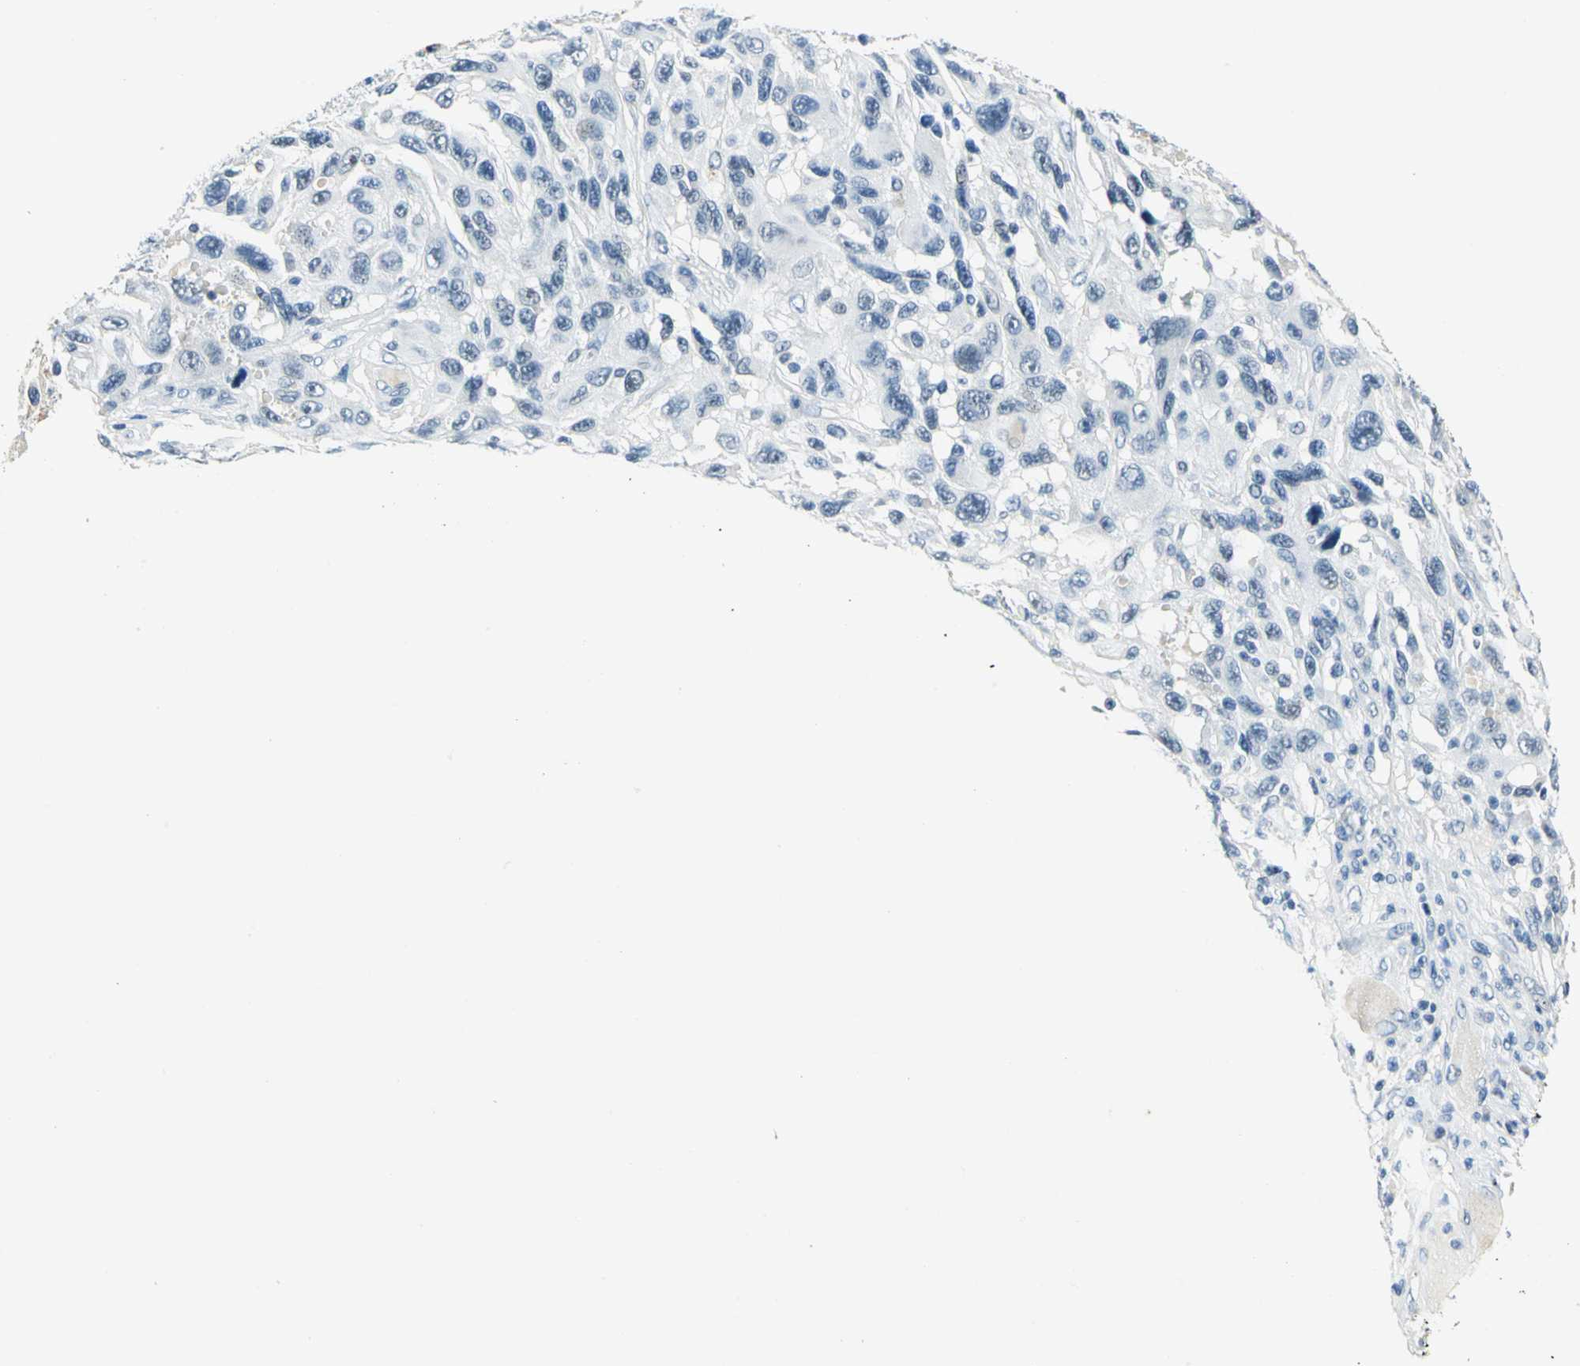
{"staining": {"intensity": "negative", "quantity": "none", "location": "none"}, "tissue": "melanoma", "cell_type": "Tumor cells", "image_type": "cancer", "snomed": [{"axis": "morphology", "description": "Malignant melanoma, NOS"}, {"axis": "topography", "description": "Skin"}], "caption": "Immunohistochemistry image of malignant melanoma stained for a protein (brown), which shows no staining in tumor cells.", "gene": "RAD17", "patient": {"sex": "male", "age": 53}}